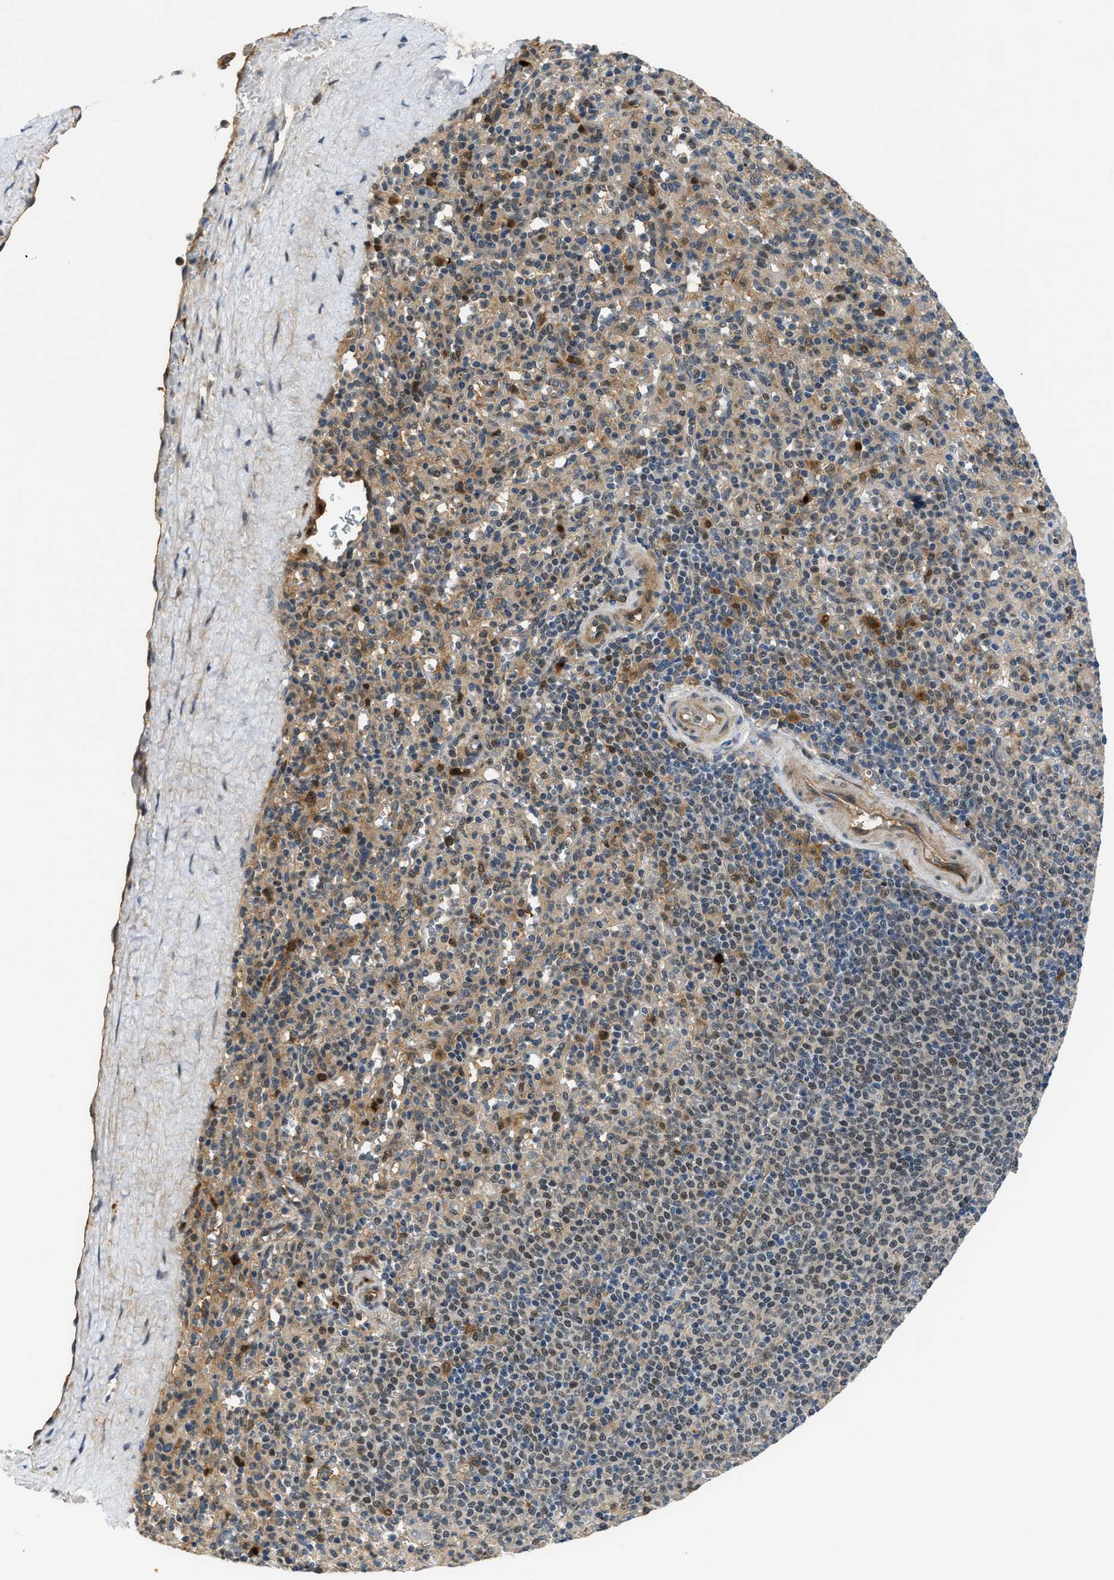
{"staining": {"intensity": "moderate", "quantity": "<25%", "location": "cytoplasmic/membranous"}, "tissue": "spleen", "cell_type": "Cells in red pulp", "image_type": "normal", "snomed": [{"axis": "morphology", "description": "Normal tissue, NOS"}, {"axis": "topography", "description": "Spleen"}], "caption": "Immunohistochemistry (IHC) of unremarkable spleen displays low levels of moderate cytoplasmic/membranous staining in about <25% of cells in red pulp.", "gene": "TRAK2", "patient": {"sex": "male", "age": 36}}